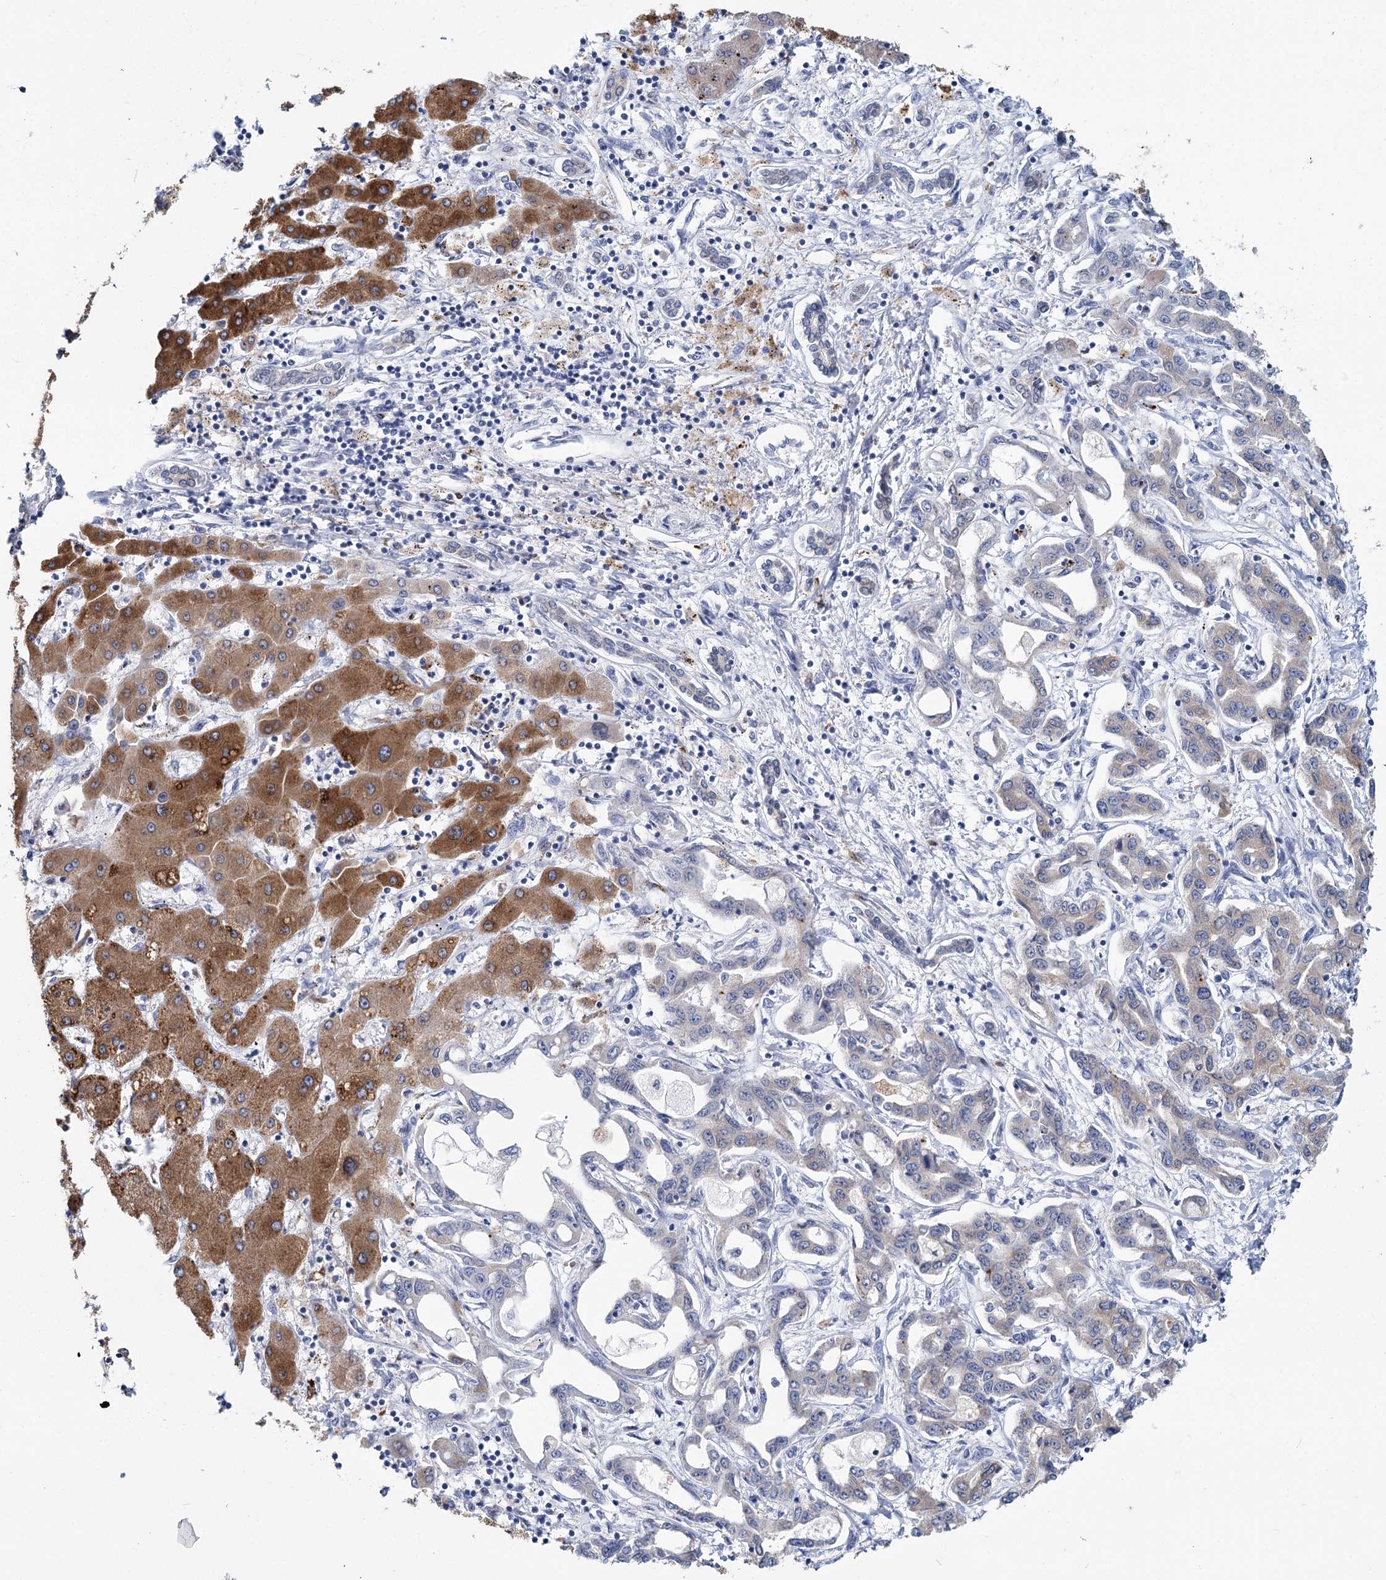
{"staining": {"intensity": "negative", "quantity": "none", "location": "none"}, "tissue": "liver cancer", "cell_type": "Tumor cells", "image_type": "cancer", "snomed": [{"axis": "morphology", "description": "Cholangiocarcinoma"}, {"axis": "topography", "description": "Liver"}], "caption": "There is no significant staining in tumor cells of liver cancer (cholangiocarcinoma). Brightfield microscopy of immunohistochemistry stained with DAB (brown) and hematoxylin (blue), captured at high magnification.", "gene": "METTL7B", "patient": {"sex": "male", "age": 59}}